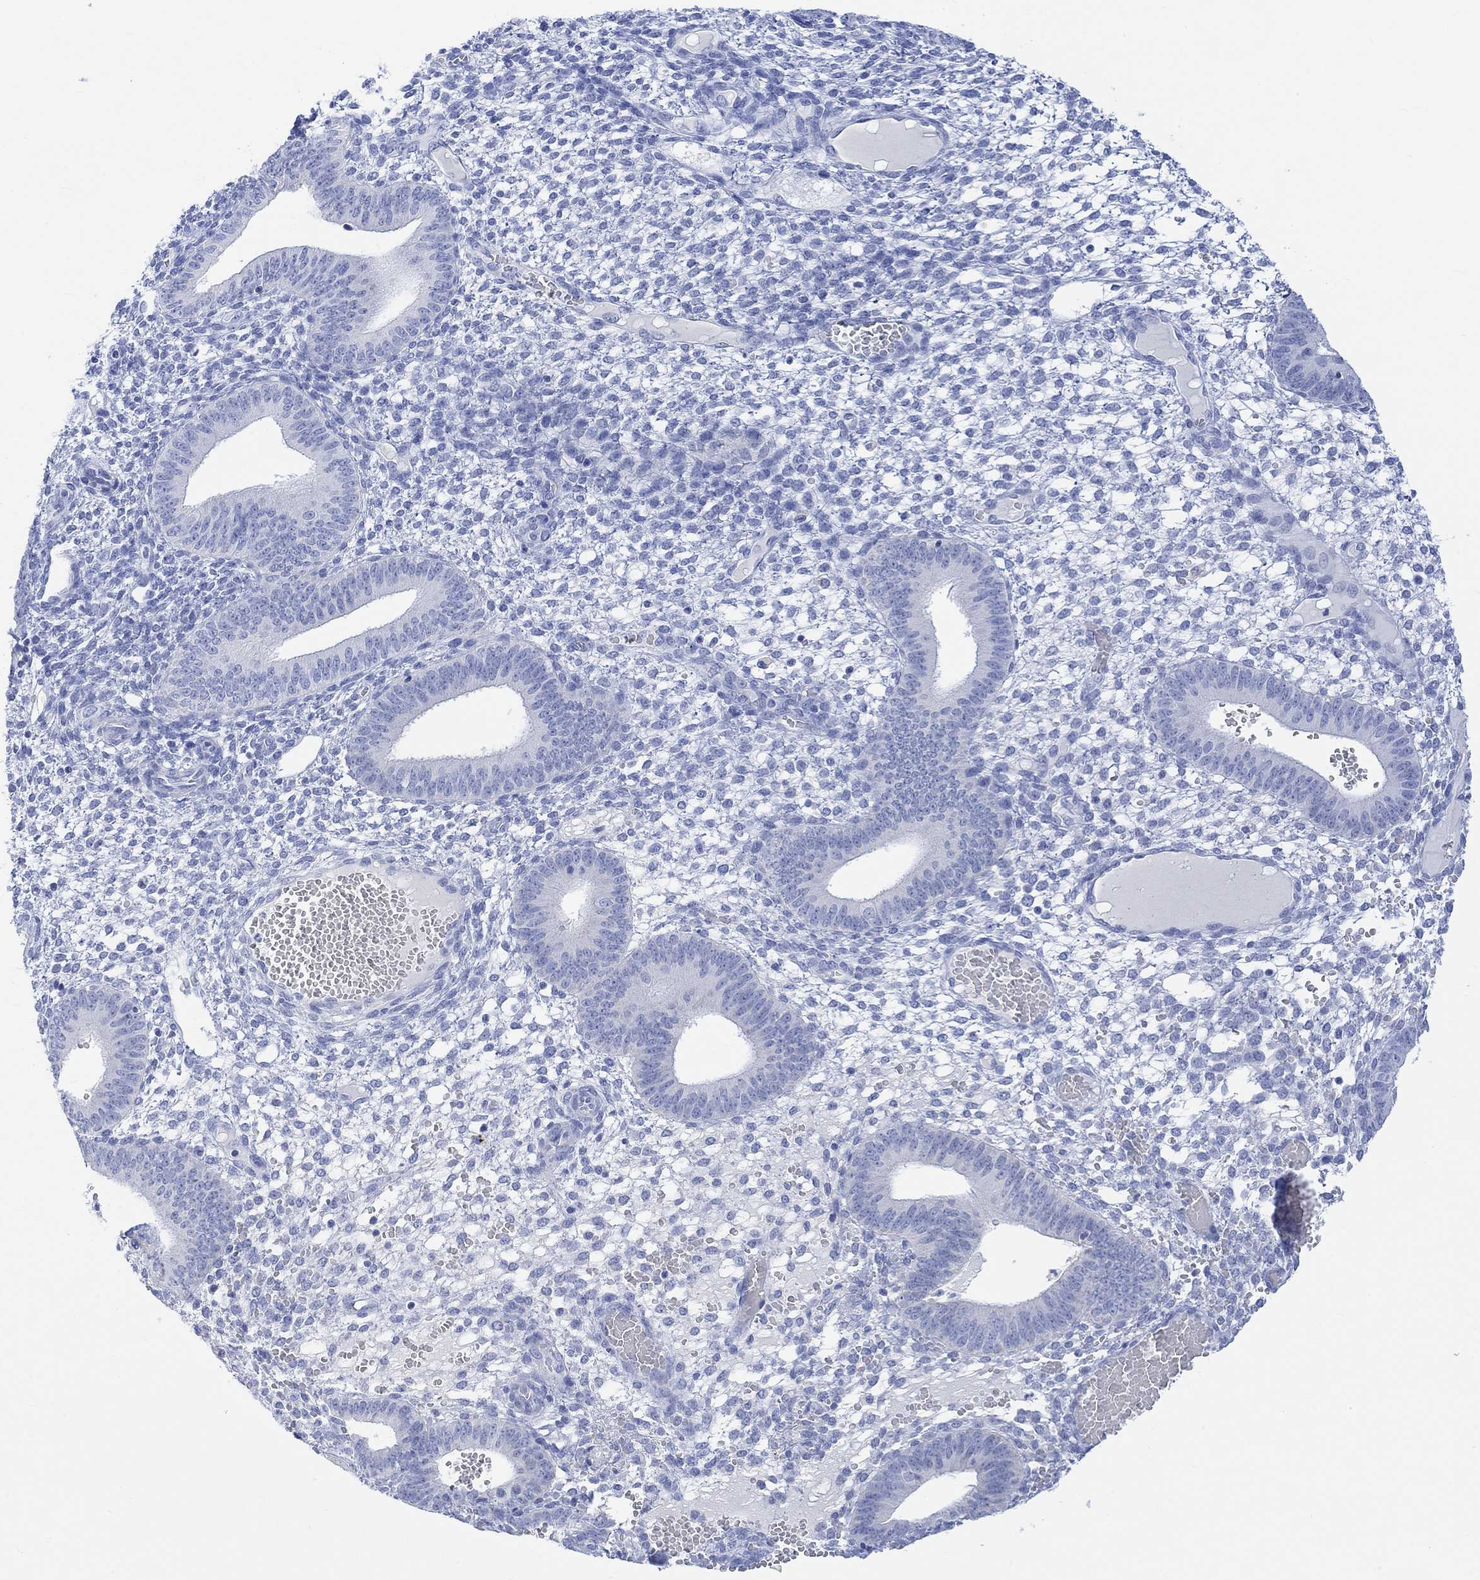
{"staining": {"intensity": "negative", "quantity": "none", "location": "none"}, "tissue": "endometrium", "cell_type": "Cells in endometrial stroma", "image_type": "normal", "snomed": [{"axis": "morphology", "description": "Normal tissue, NOS"}, {"axis": "topography", "description": "Endometrium"}], "caption": "IHC photomicrograph of benign endometrium: endometrium stained with DAB (3,3'-diaminobenzidine) demonstrates no significant protein expression in cells in endometrial stroma.", "gene": "CALCA", "patient": {"sex": "female", "age": 42}}